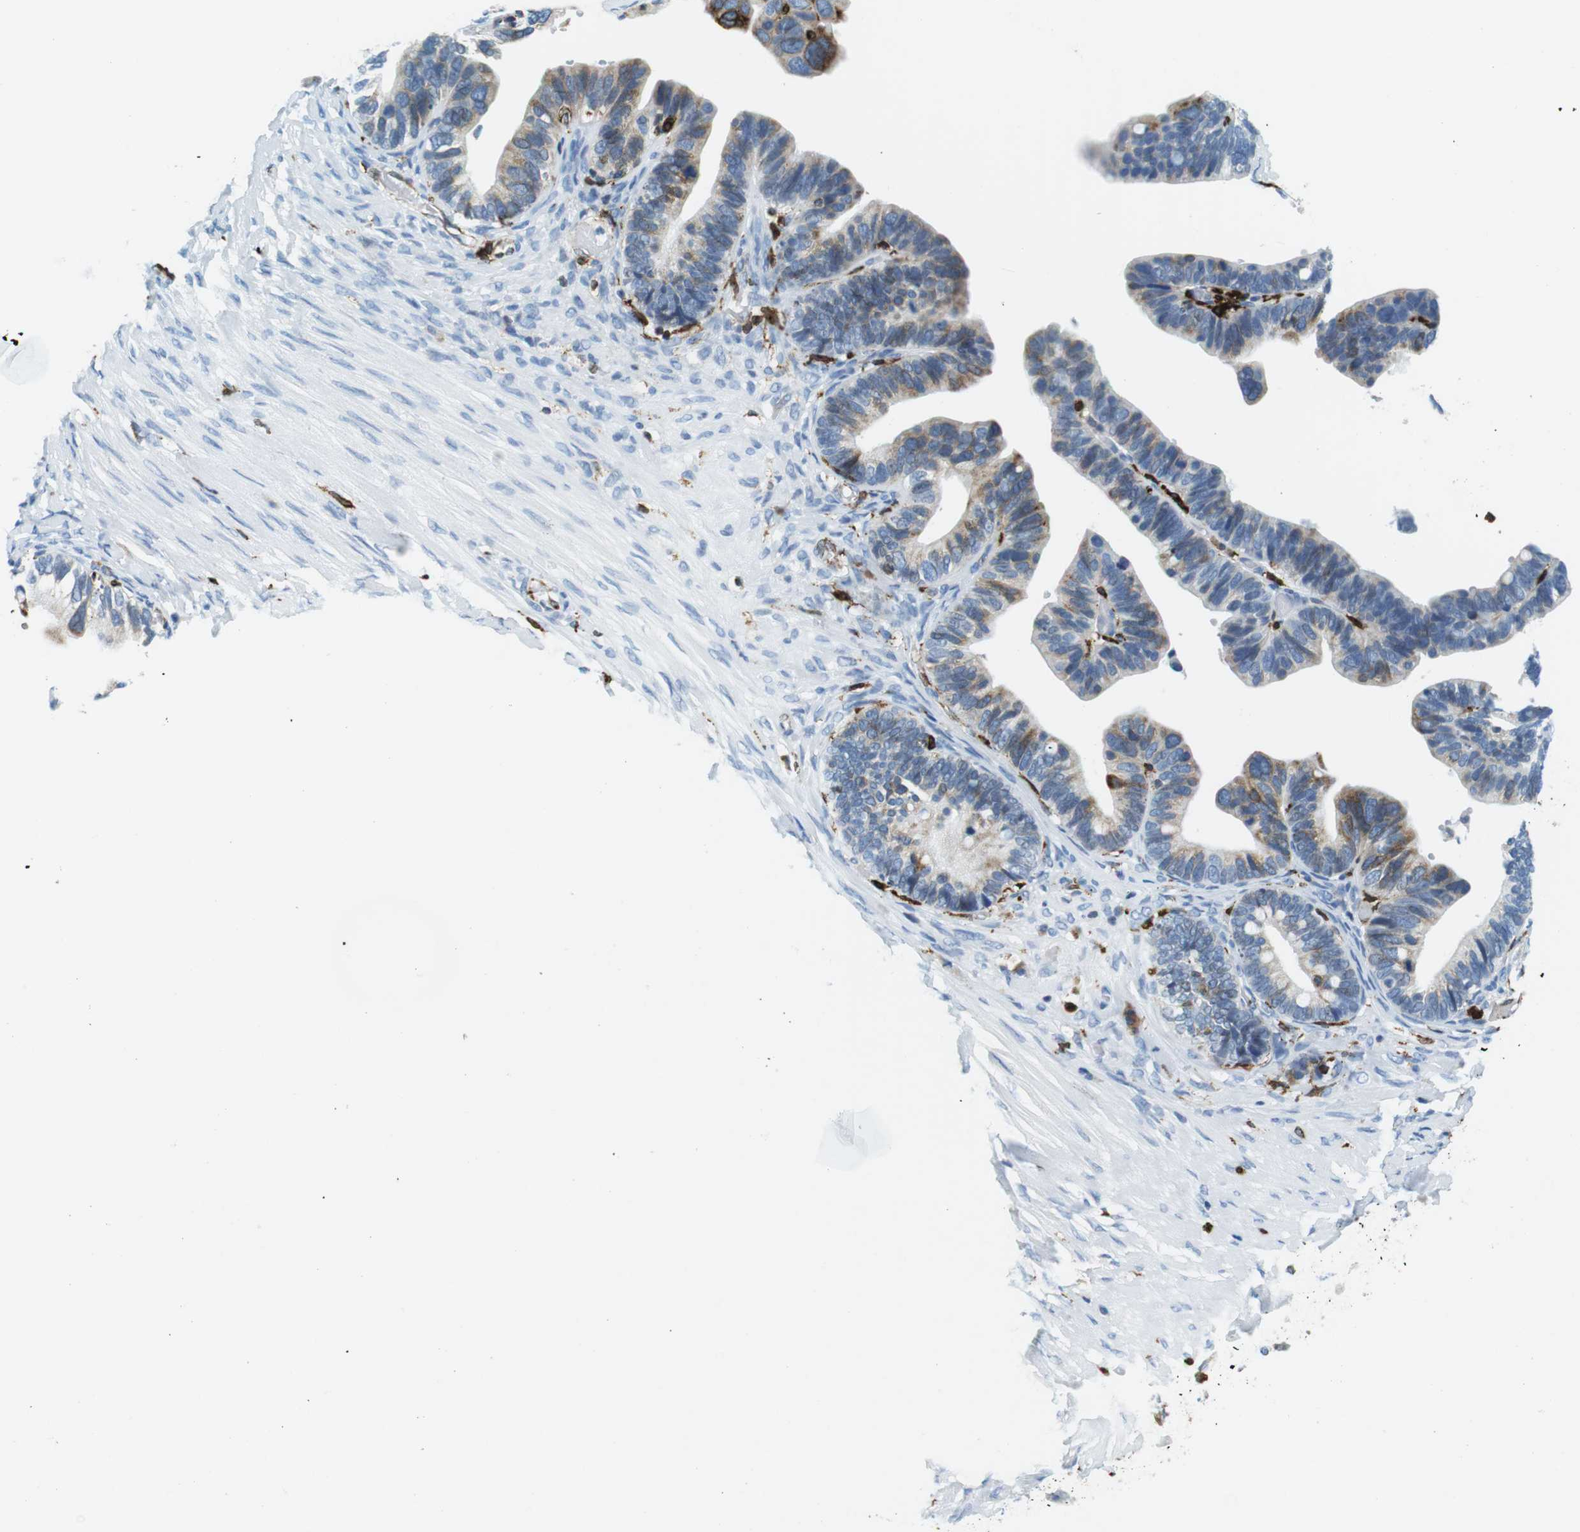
{"staining": {"intensity": "moderate", "quantity": "<25%", "location": "cytoplasmic/membranous"}, "tissue": "ovarian cancer", "cell_type": "Tumor cells", "image_type": "cancer", "snomed": [{"axis": "morphology", "description": "Cystadenocarcinoma, serous, NOS"}, {"axis": "topography", "description": "Ovary"}], "caption": "This photomicrograph displays serous cystadenocarcinoma (ovarian) stained with immunohistochemistry to label a protein in brown. The cytoplasmic/membranous of tumor cells show moderate positivity for the protein. Nuclei are counter-stained blue.", "gene": "CIITA", "patient": {"sex": "female", "age": 56}}